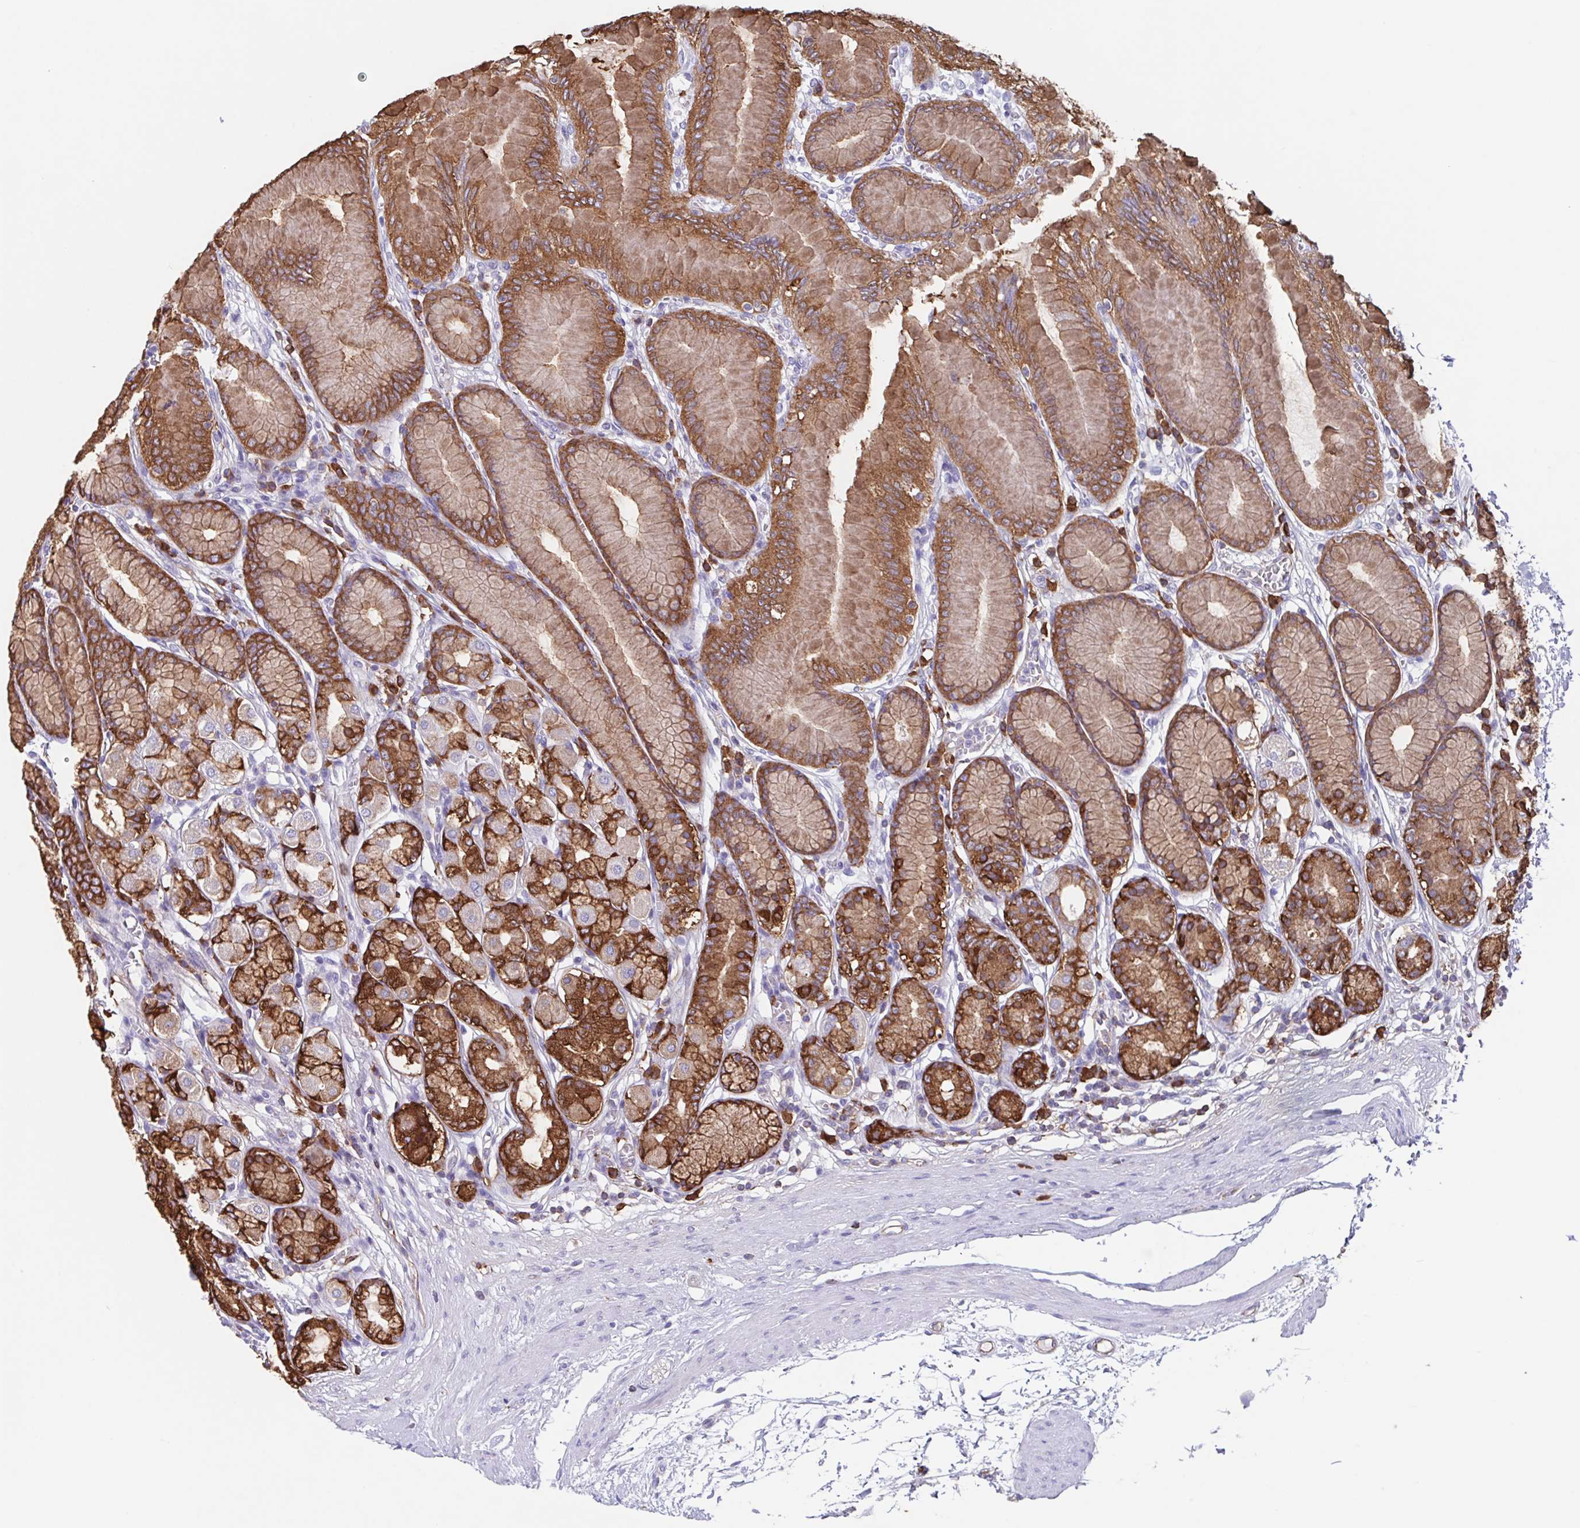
{"staining": {"intensity": "strong", "quantity": ">75%", "location": "cytoplasmic/membranous"}, "tissue": "stomach", "cell_type": "Glandular cells", "image_type": "normal", "snomed": [{"axis": "morphology", "description": "Normal tissue, NOS"}, {"axis": "topography", "description": "Stomach"}, {"axis": "topography", "description": "Stomach, lower"}], "caption": "IHC (DAB) staining of unremarkable human stomach reveals strong cytoplasmic/membranous protein expression in about >75% of glandular cells.", "gene": "TPD52", "patient": {"sex": "male", "age": 76}}